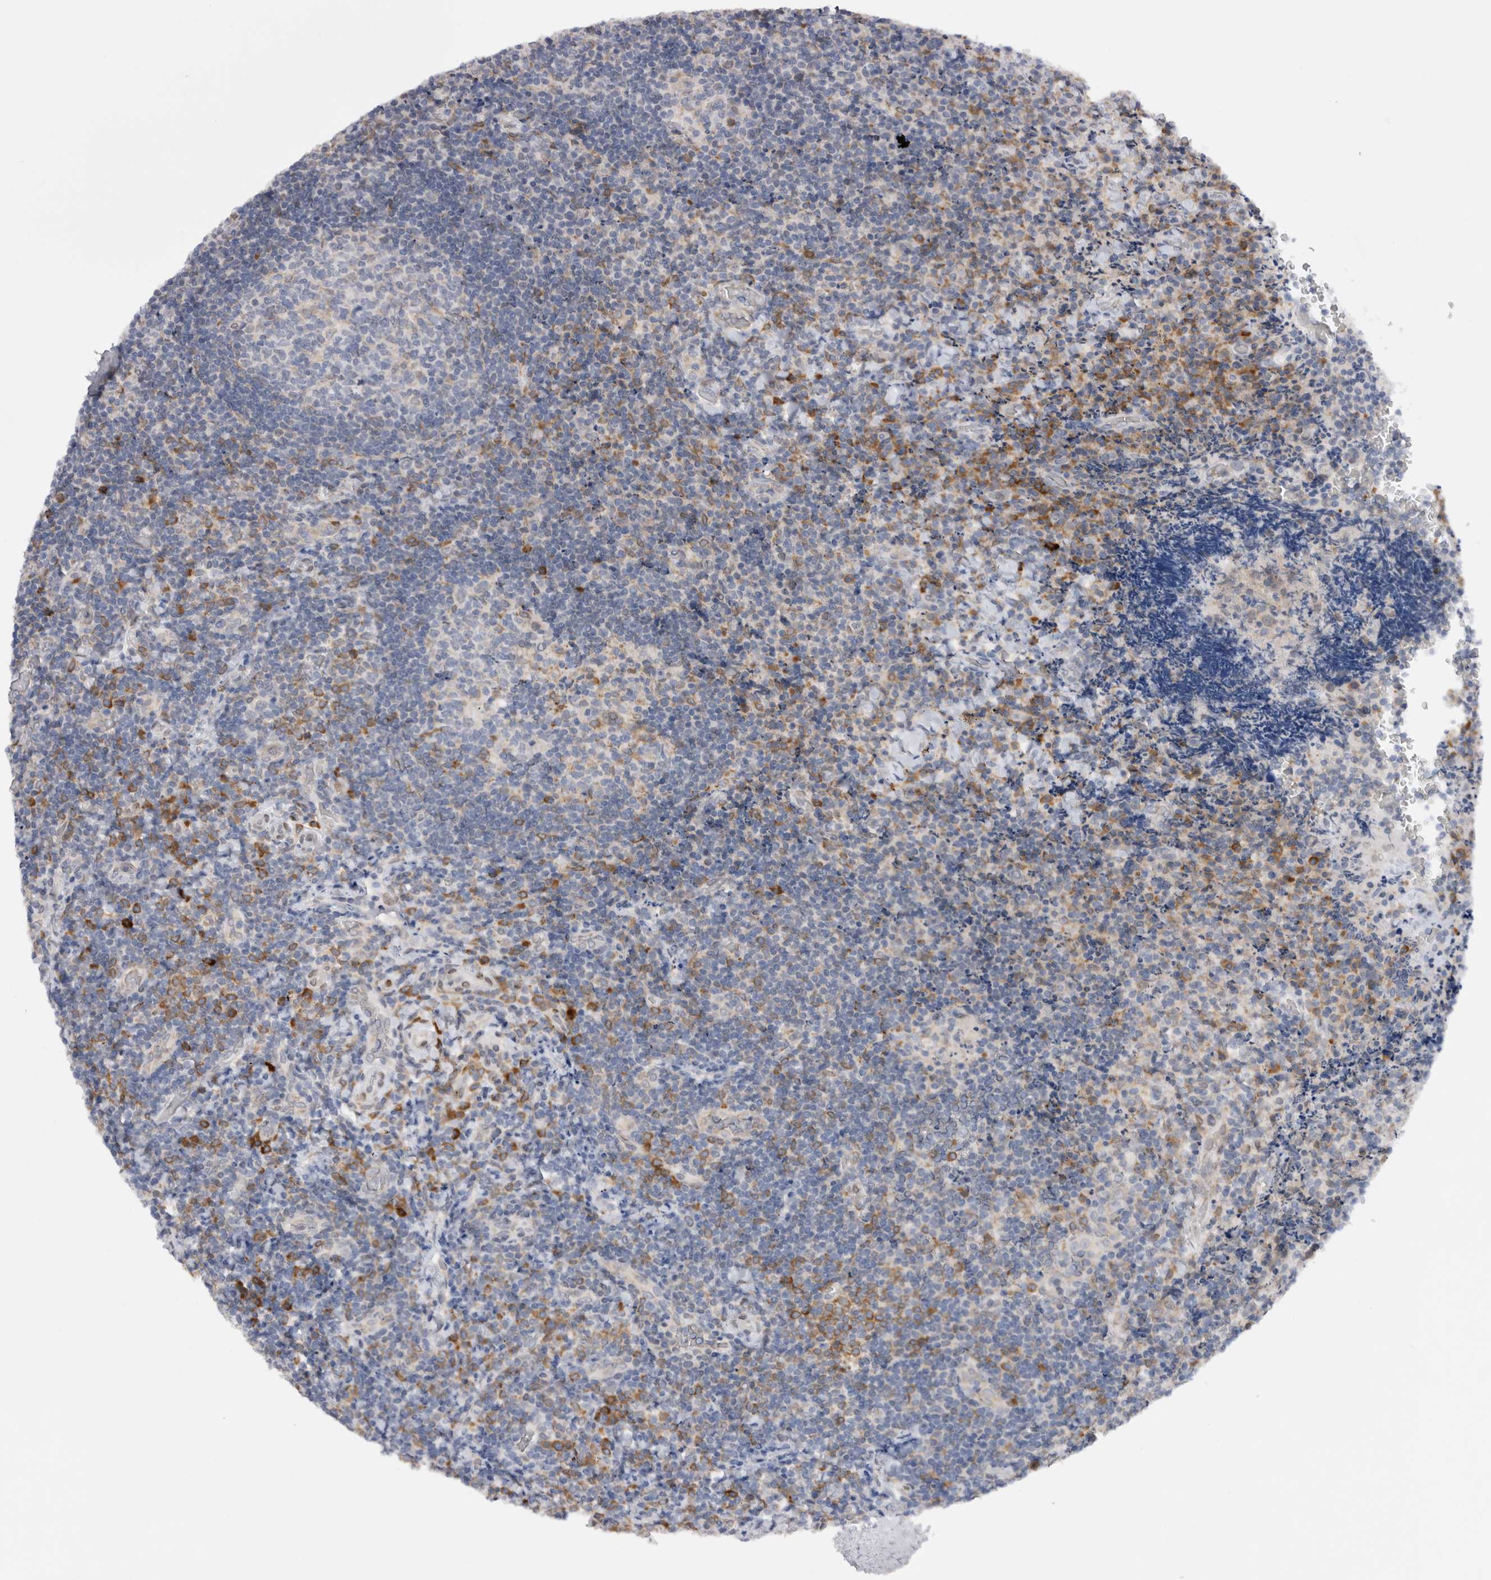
{"staining": {"intensity": "moderate", "quantity": "<25%", "location": "cytoplasmic/membranous"}, "tissue": "lymphoma", "cell_type": "Tumor cells", "image_type": "cancer", "snomed": [{"axis": "morphology", "description": "Malignant lymphoma, non-Hodgkin's type, High grade"}, {"axis": "topography", "description": "Tonsil"}], "caption": "A micrograph of malignant lymphoma, non-Hodgkin's type (high-grade) stained for a protein demonstrates moderate cytoplasmic/membranous brown staining in tumor cells.", "gene": "VCPIP1", "patient": {"sex": "female", "age": 36}}